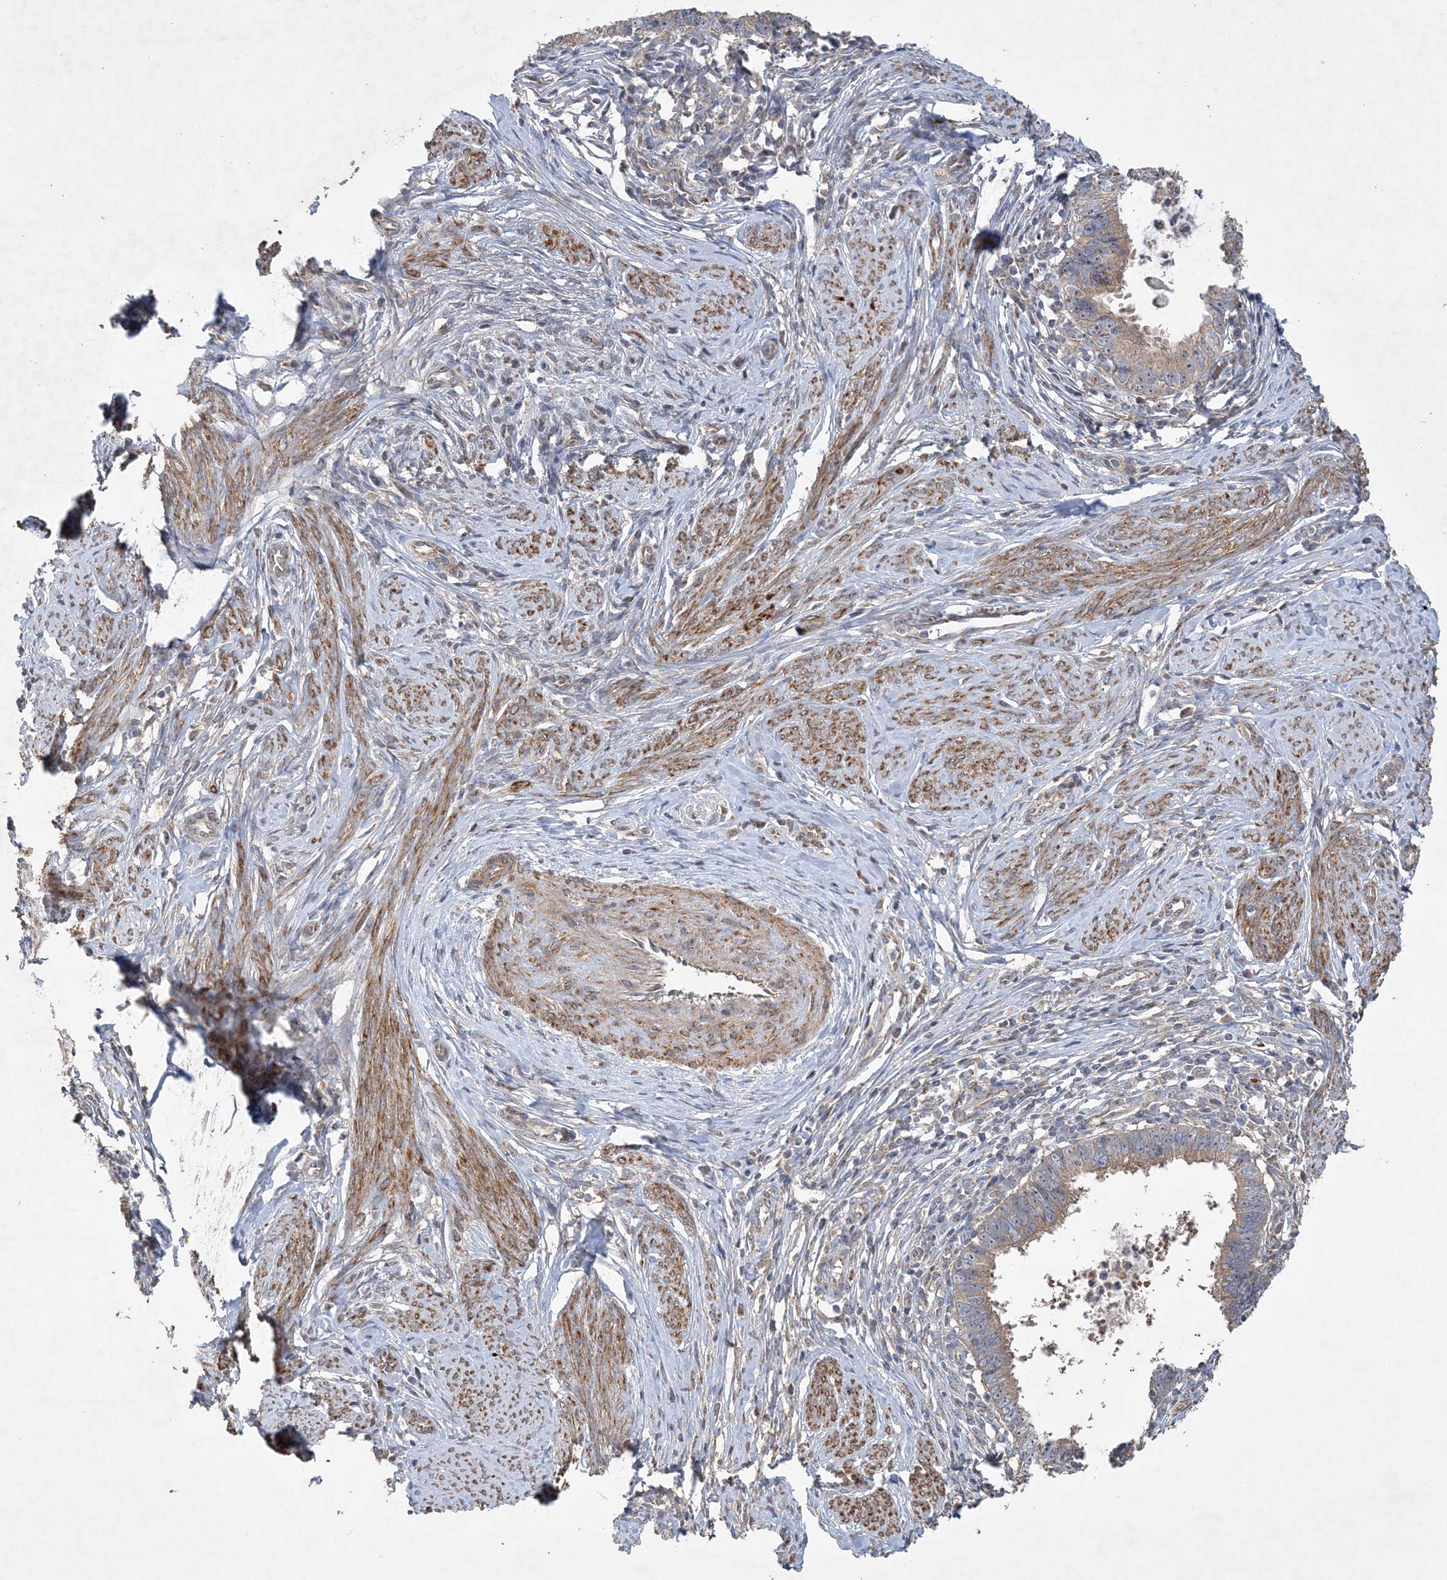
{"staining": {"intensity": "moderate", "quantity": ">75%", "location": "cytoplasmic/membranous,nuclear"}, "tissue": "cervical cancer", "cell_type": "Tumor cells", "image_type": "cancer", "snomed": [{"axis": "morphology", "description": "Adenocarcinoma, NOS"}, {"axis": "topography", "description": "Cervix"}], "caption": "This is an image of IHC staining of cervical cancer, which shows moderate expression in the cytoplasmic/membranous and nuclear of tumor cells.", "gene": "FEZ2", "patient": {"sex": "female", "age": 36}}